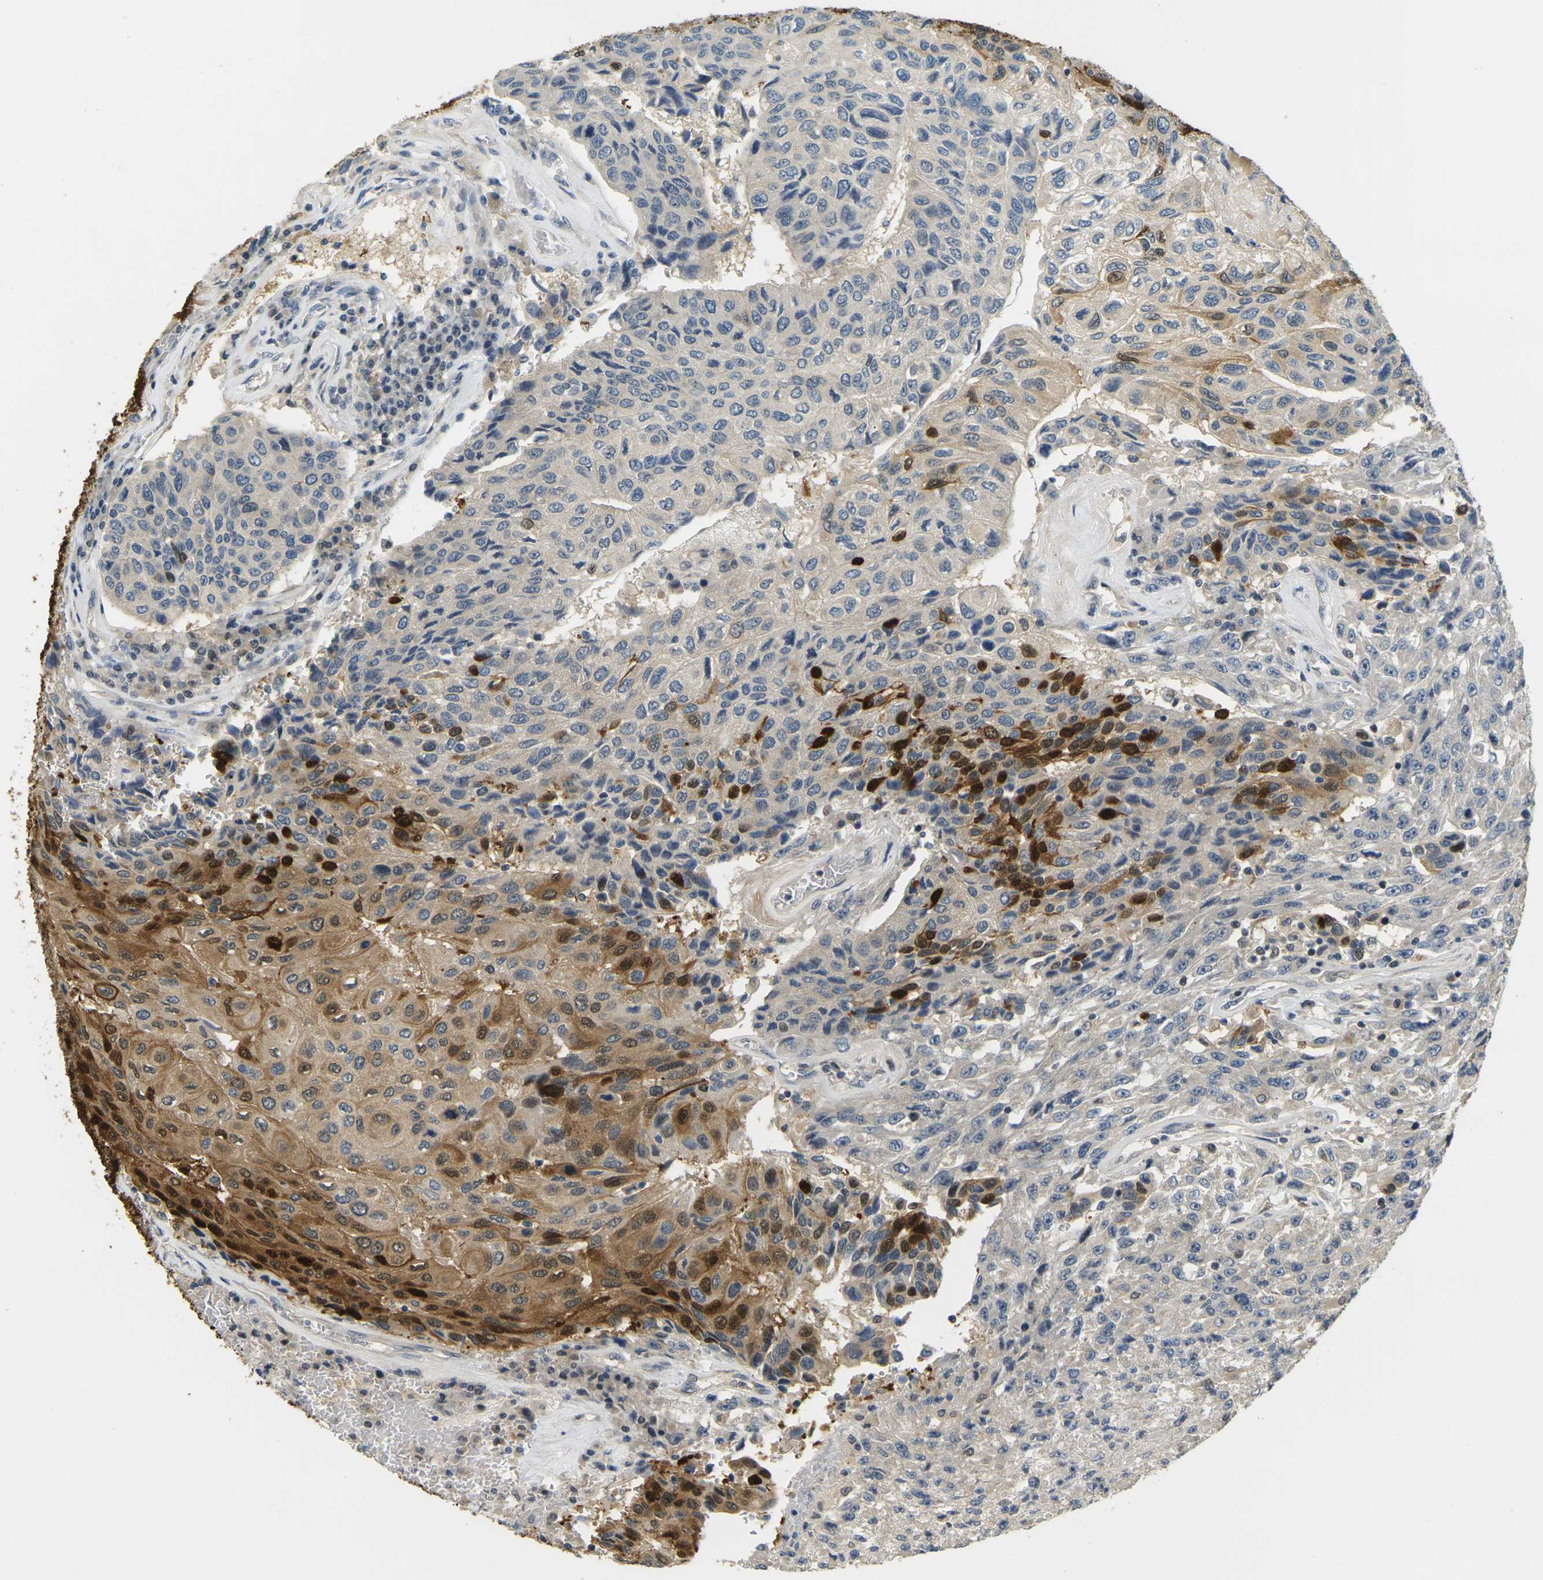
{"staining": {"intensity": "moderate", "quantity": "<25%", "location": "cytoplasmic/membranous,nuclear"}, "tissue": "urothelial cancer", "cell_type": "Tumor cells", "image_type": "cancer", "snomed": [{"axis": "morphology", "description": "Urothelial carcinoma, High grade"}, {"axis": "topography", "description": "Urinary bladder"}], "caption": "There is low levels of moderate cytoplasmic/membranous and nuclear staining in tumor cells of urothelial cancer, as demonstrated by immunohistochemical staining (brown color).", "gene": "KLHL8", "patient": {"sex": "male", "age": 66}}